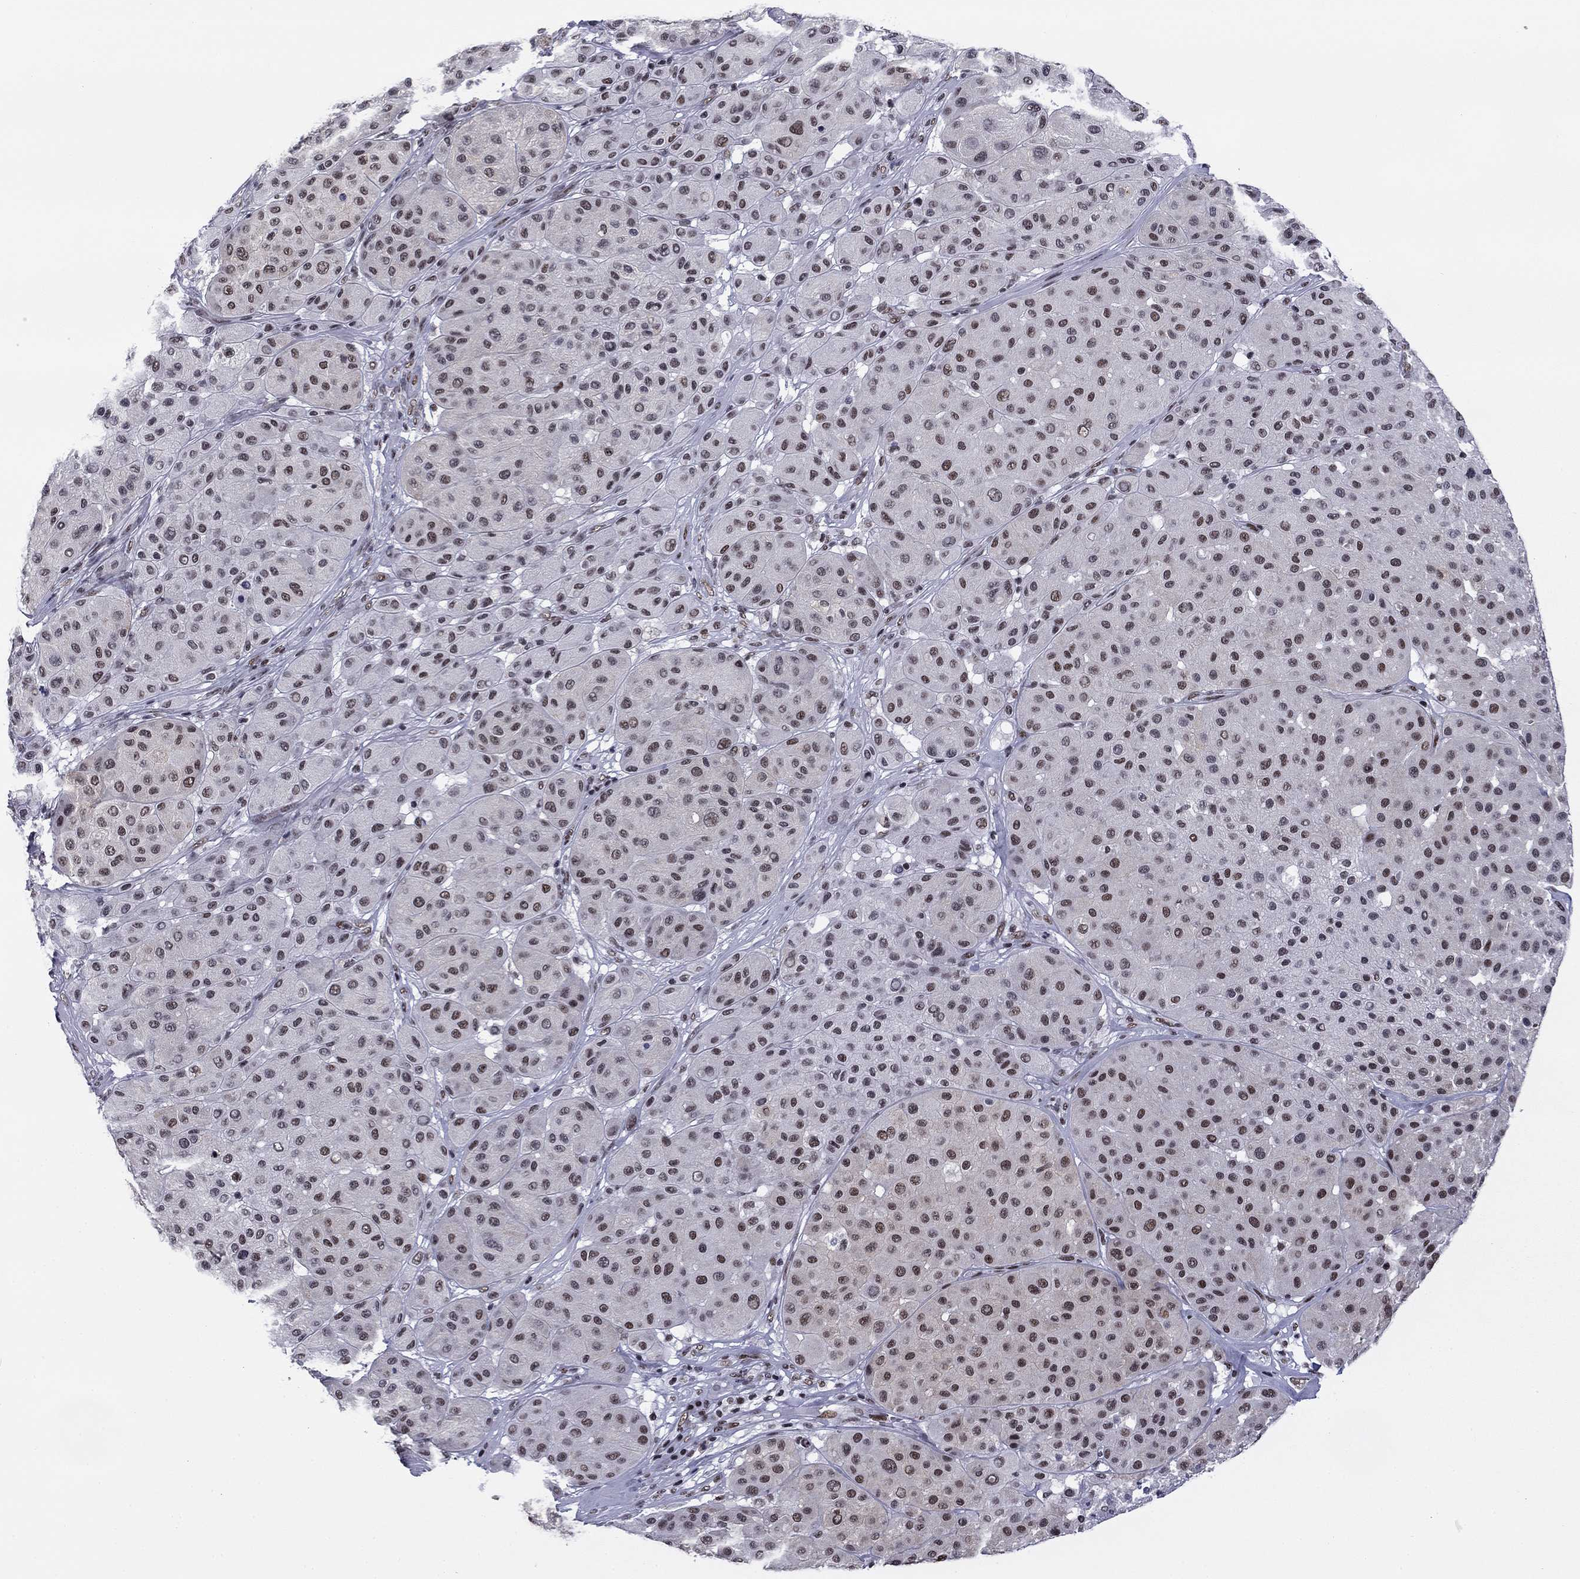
{"staining": {"intensity": "moderate", "quantity": "25%-75%", "location": "nuclear"}, "tissue": "melanoma", "cell_type": "Tumor cells", "image_type": "cancer", "snomed": [{"axis": "morphology", "description": "Malignant melanoma, Metastatic site"}, {"axis": "topography", "description": "Smooth muscle"}], "caption": "High-power microscopy captured an IHC image of malignant melanoma (metastatic site), revealing moderate nuclear expression in approximately 25%-75% of tumor cells.", "gene": "ETV5", "patient": {"sex": "male", "age": 41}}